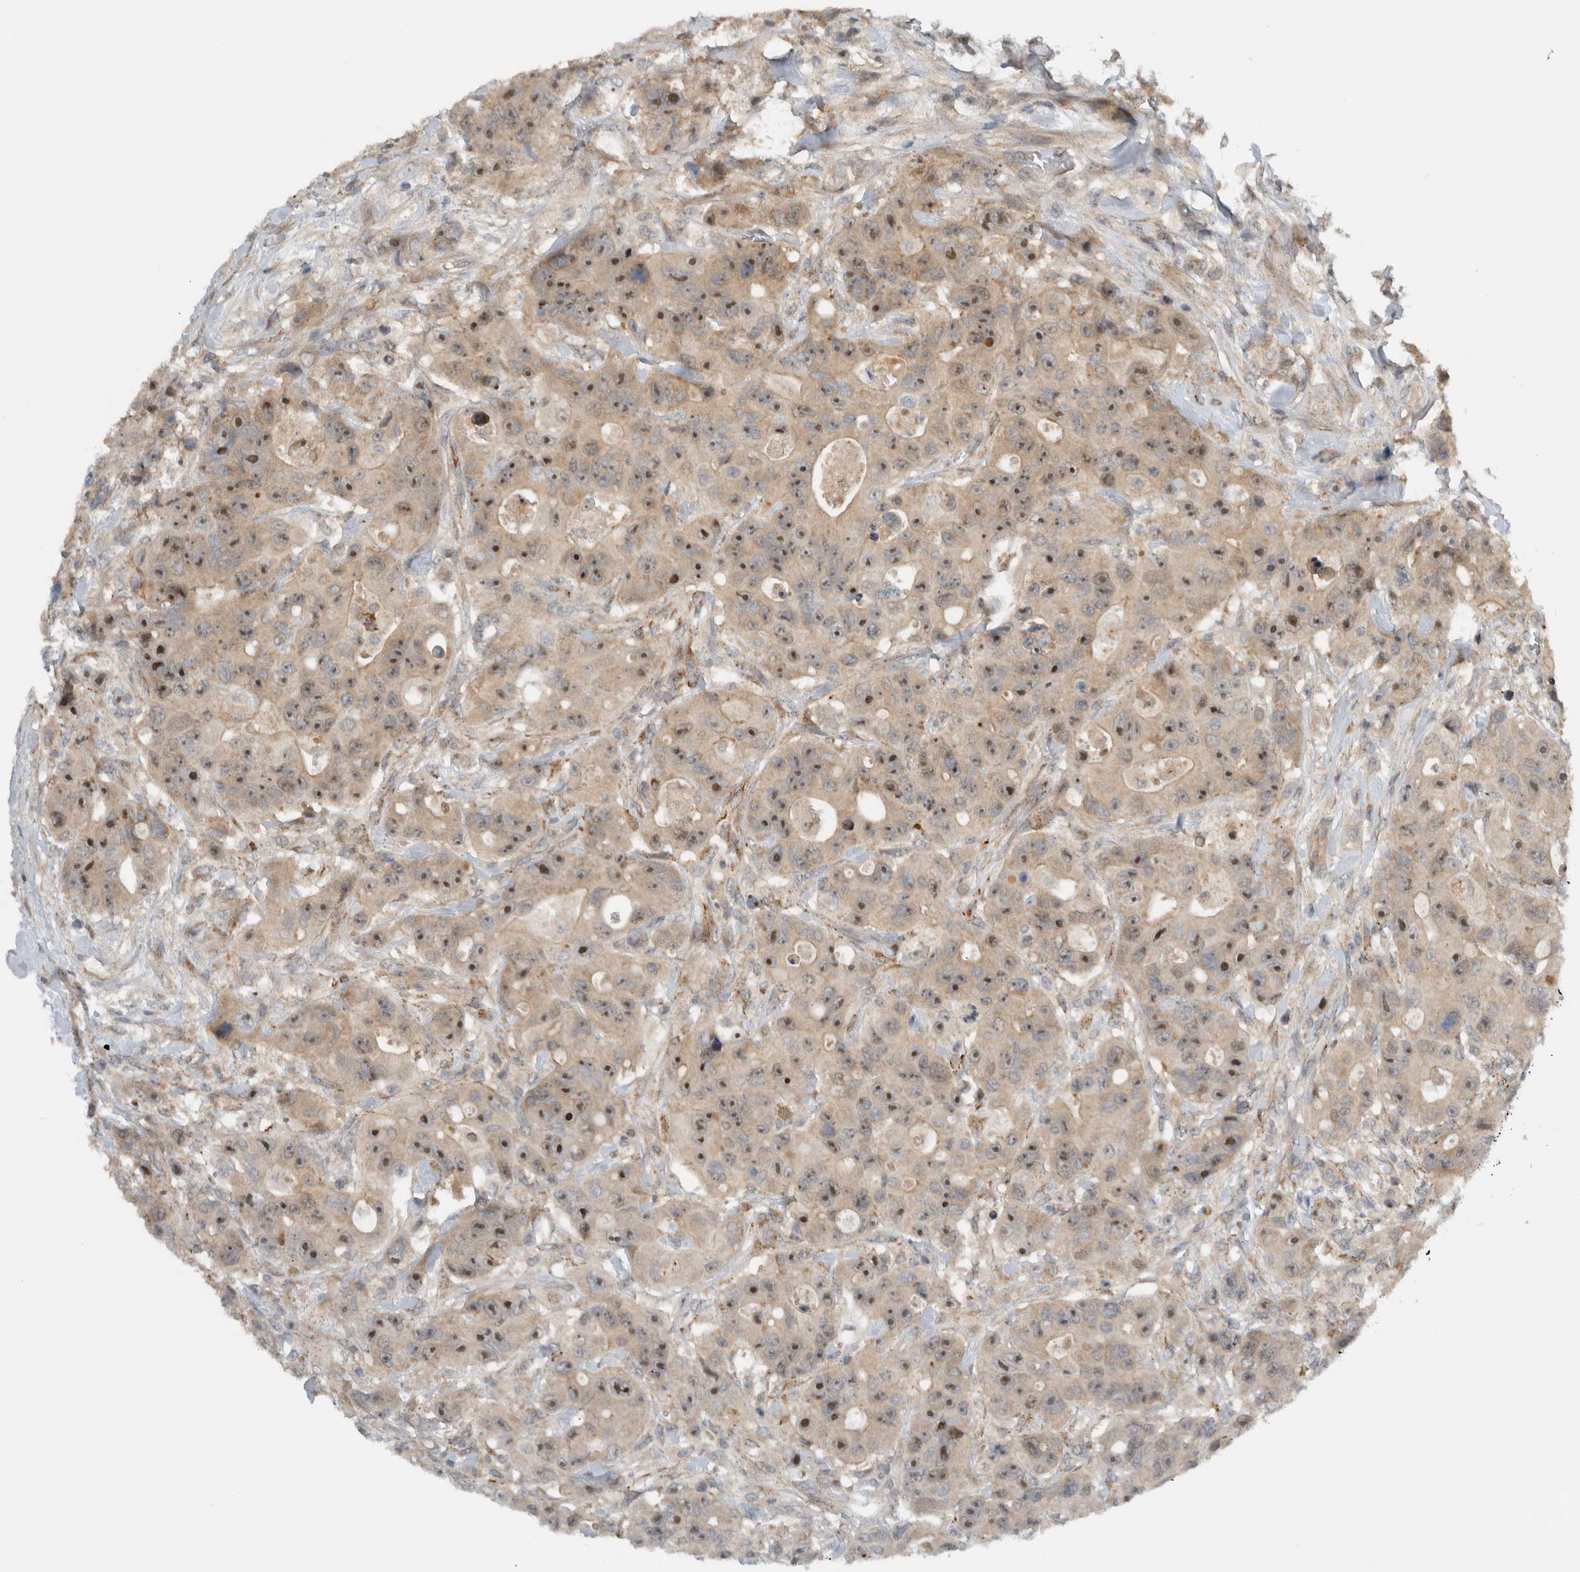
{"staining": {"intensity": "moderate", "quantity": ">75%", "location": "cytoplasmic/membranous,nuclear"}, "tissue": "colorectal cancer", "cell_type": "Tumor cells", "image_type": "cancer", "snomed": [{"axis": "morphology", "description": "Adenocarcinoma, NOS"}, {"axis": "topography", "description": "Colon"}], "caption": "Protein analysis of adenocarcinoma (colorectal) tissue demonstrates moderate cytoplasmic/membranous and nuclear staining in approximately >75% of tumor cells.", "gene": "MPRIP", "patient": {"sex": "female", "age": 46}}